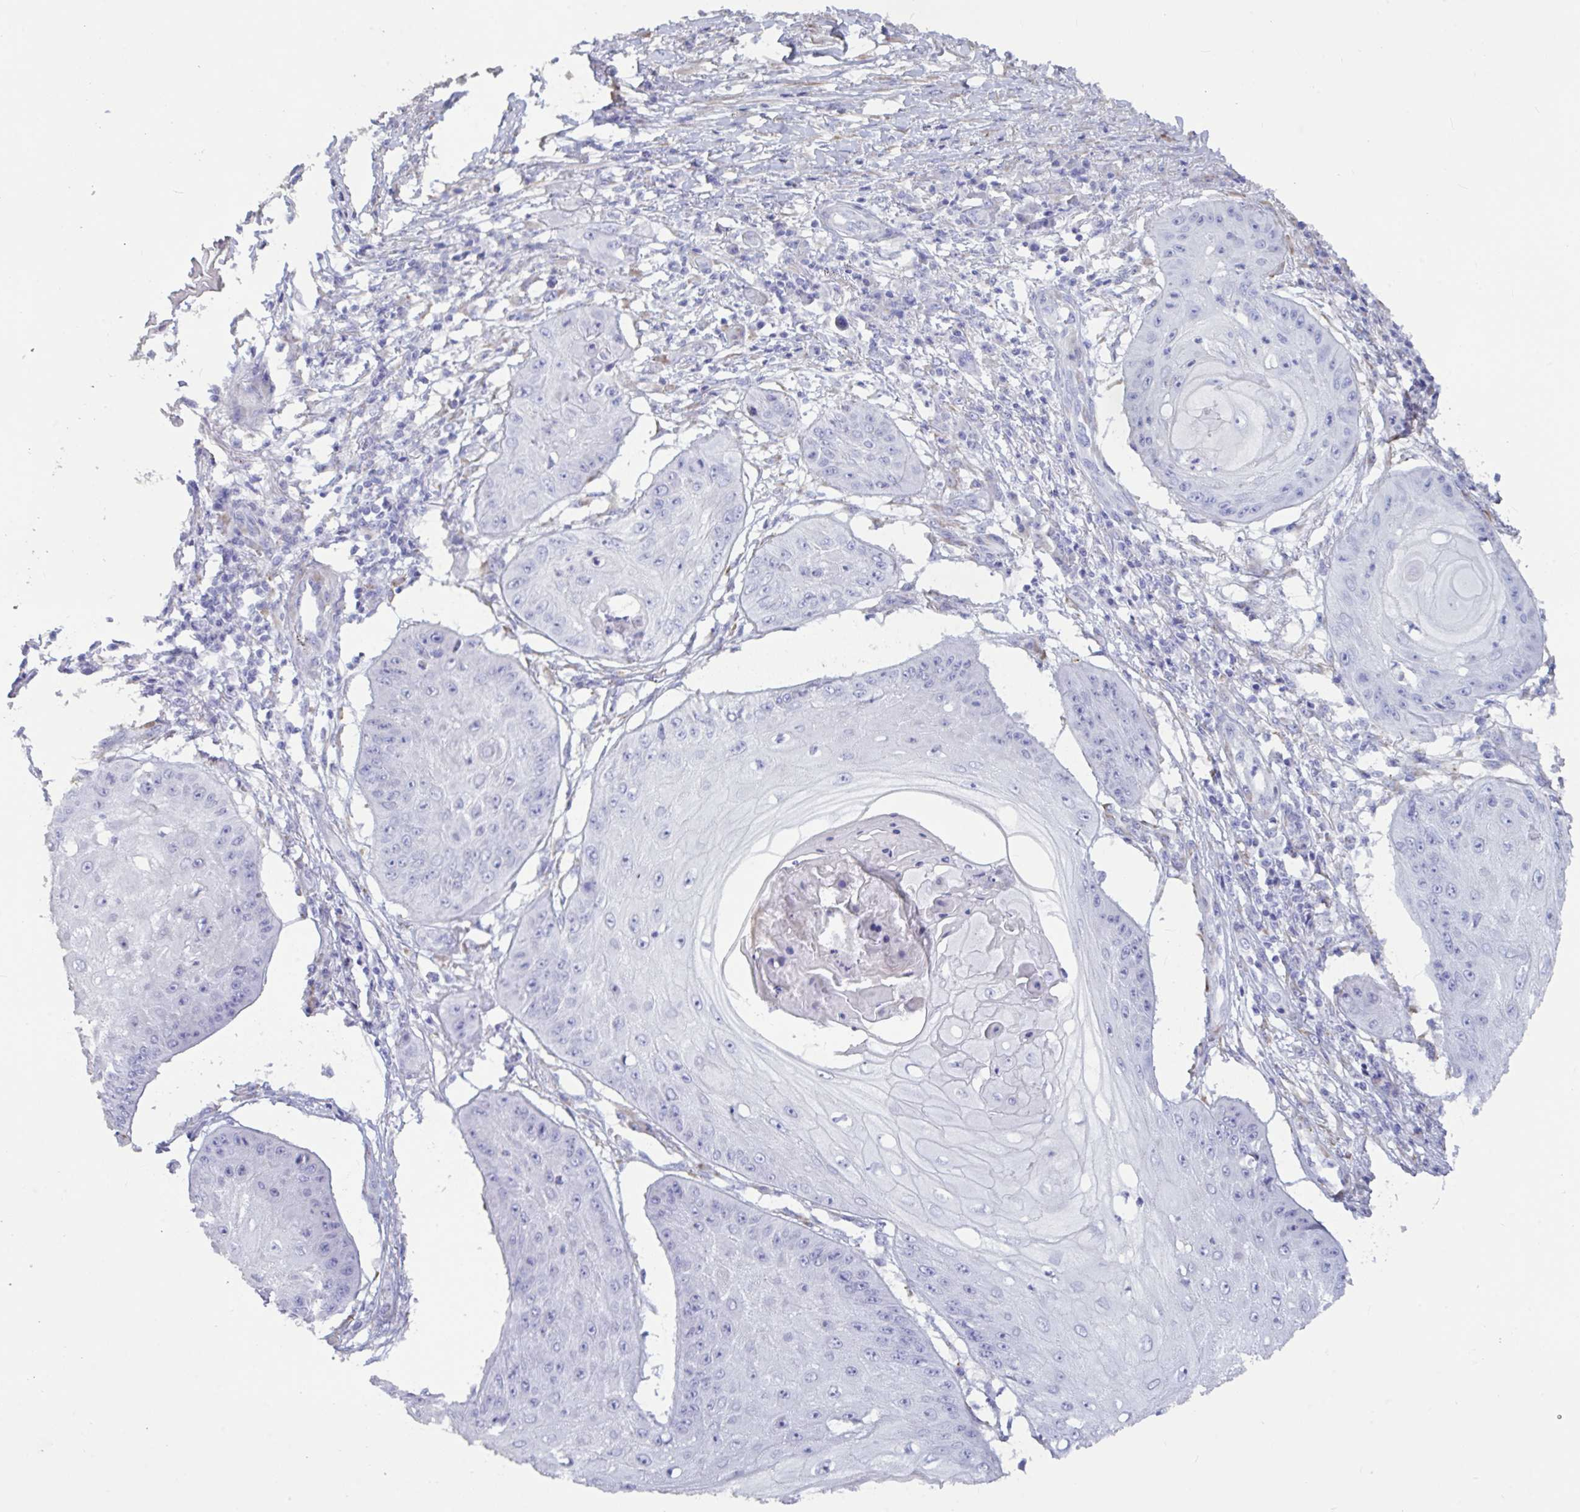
{"staining": {"intensity": "negative", "quantity": "none", "location": "none"}, "tissue": "skin cancer", "cell_type": "Tumor cells", "image_type": "cancer", "snomed": [{"axis": "morphology", "description": "Squamous cell carcinoma, NOS"}, {"axis": "topography", "description": "Skin"}], "caption": "DAB immunohistochemical staining of human skin cancer shows no significant expression in tumor cells.", "gene": "TNNC1", "patient": {"sex": "male", "age": 70}}